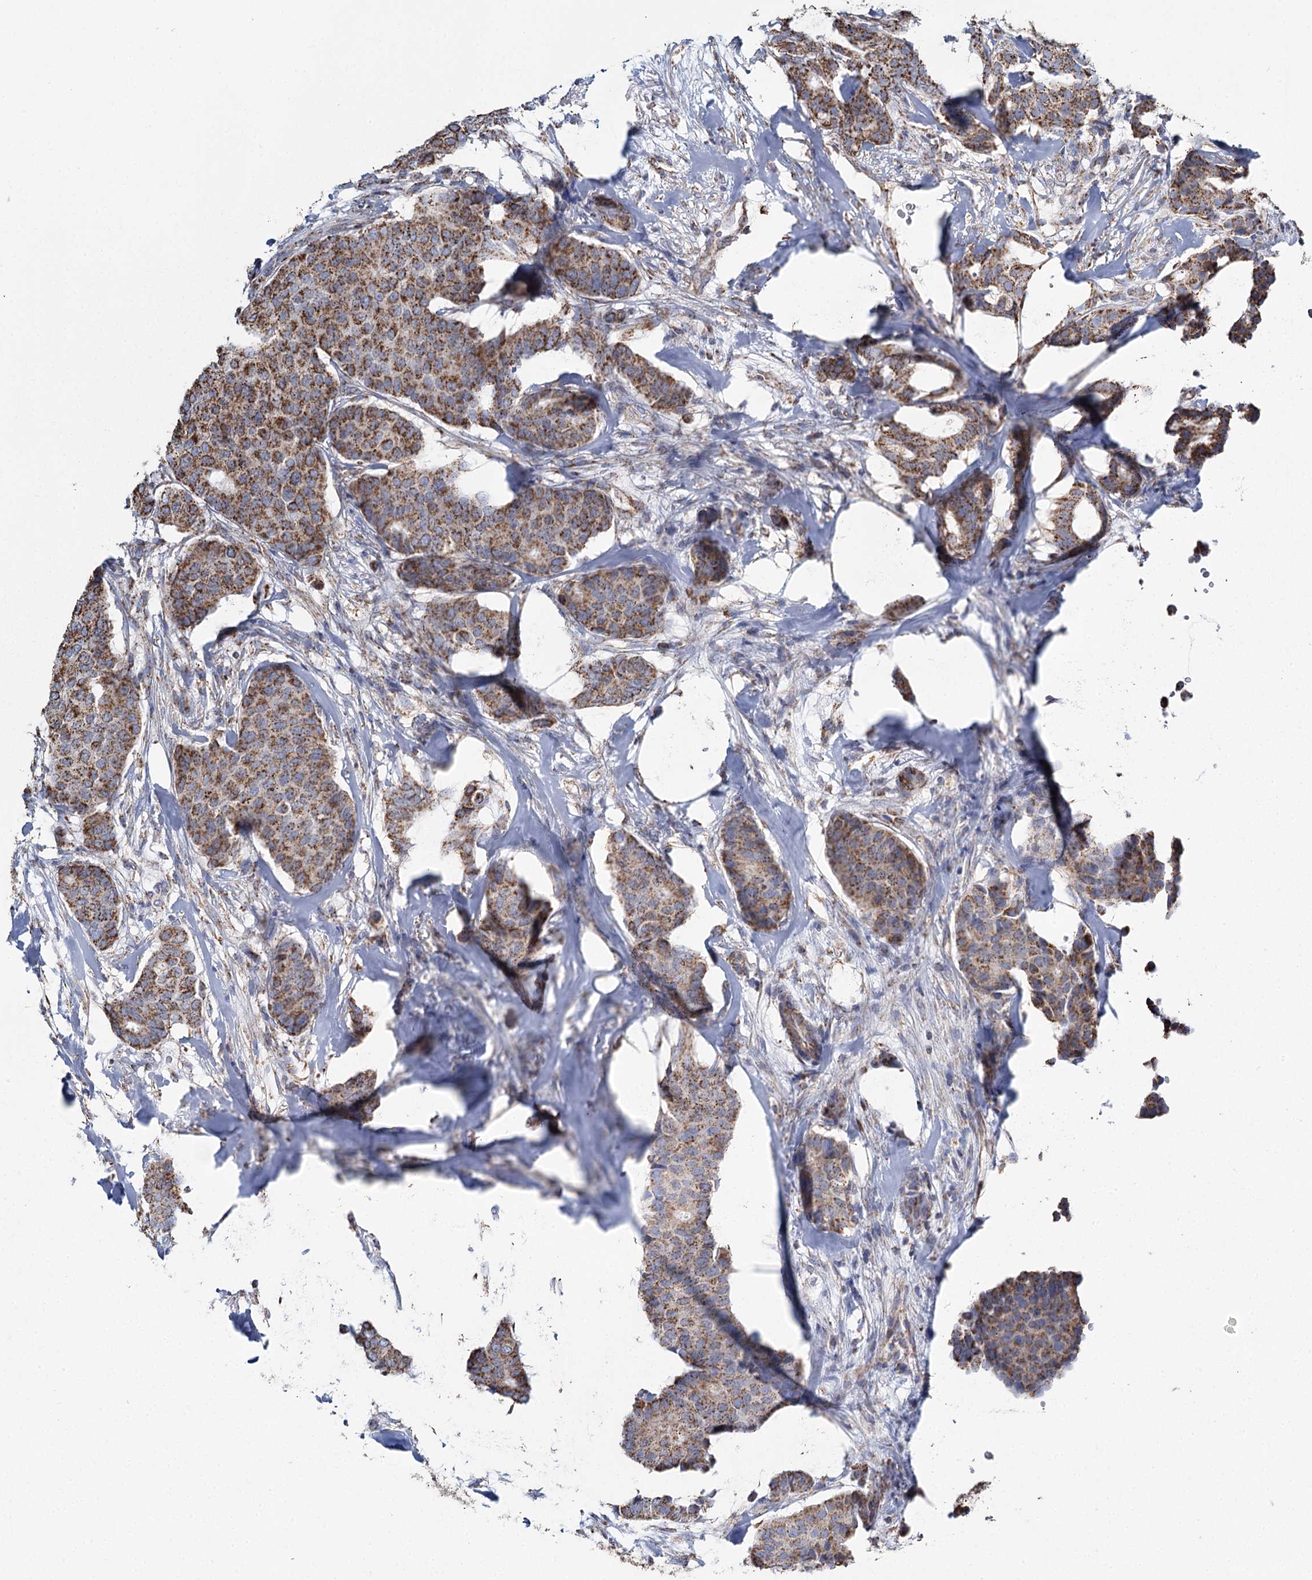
{"staining": {"intensity": "moderate", "quantity": ">75%", "location": "cytoplasmic/membranous"}, "tissue": "breast cancer", "cell_type": "Tumor cells", "image_type": "cancer", "snomed": [{"axis": "morphology", "description": "Duct carcinoma"}, {"axis": "topography", "description": "Breast"}], "caption": "Immunohistochemistry histopathology image of neoplastic tissue: human breast cancer (intraductal carcinoma) stained using IHC reveals medium levels of moderate protein expression localized specifically in the cytoplasmic/membranous of tumor cells, appearing as a cytoplasmic/membranous brown color.", "gene": "MRPL44", "patient": {"sex": "female", "age": 75}}